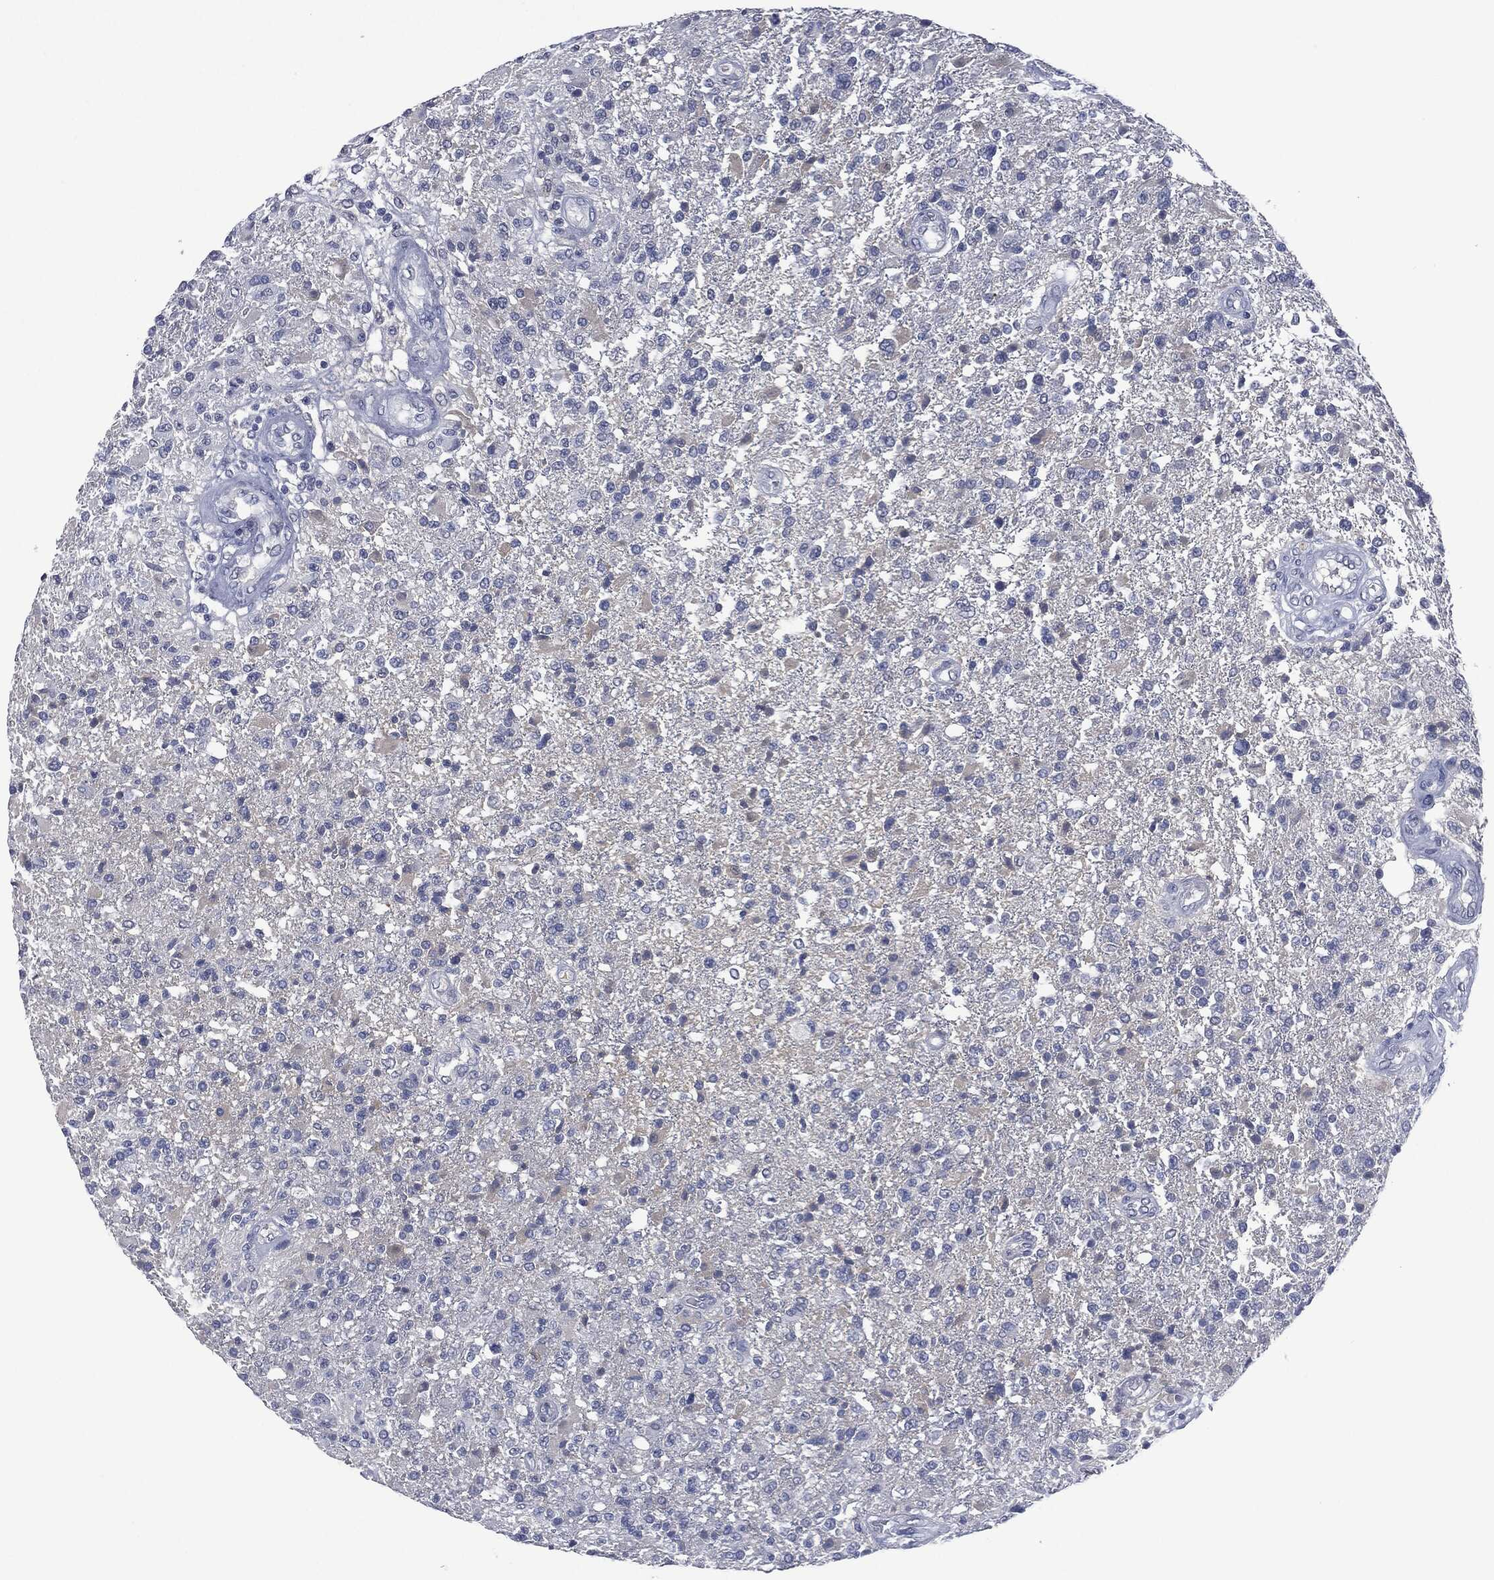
{"staining": {"intensity": "negative", "quantity": "none", "location": "none"}, "tissue": "glioma", "cell_type": "Tumor cells", "image_type": "cancer", "snomed": [{"axis": "morphology", "description": "Glioma, malignant, High grade"}, {"axis": "topography", "description": "Brain"}], "caption": "An IHC micrograph of high-grade glioma (malignant) is shown. There is no staining in tumor cells of high-grade glioma (malignant).", "gene": "SIGLEC7", "patient": {"sex": "male", "age": 56}}